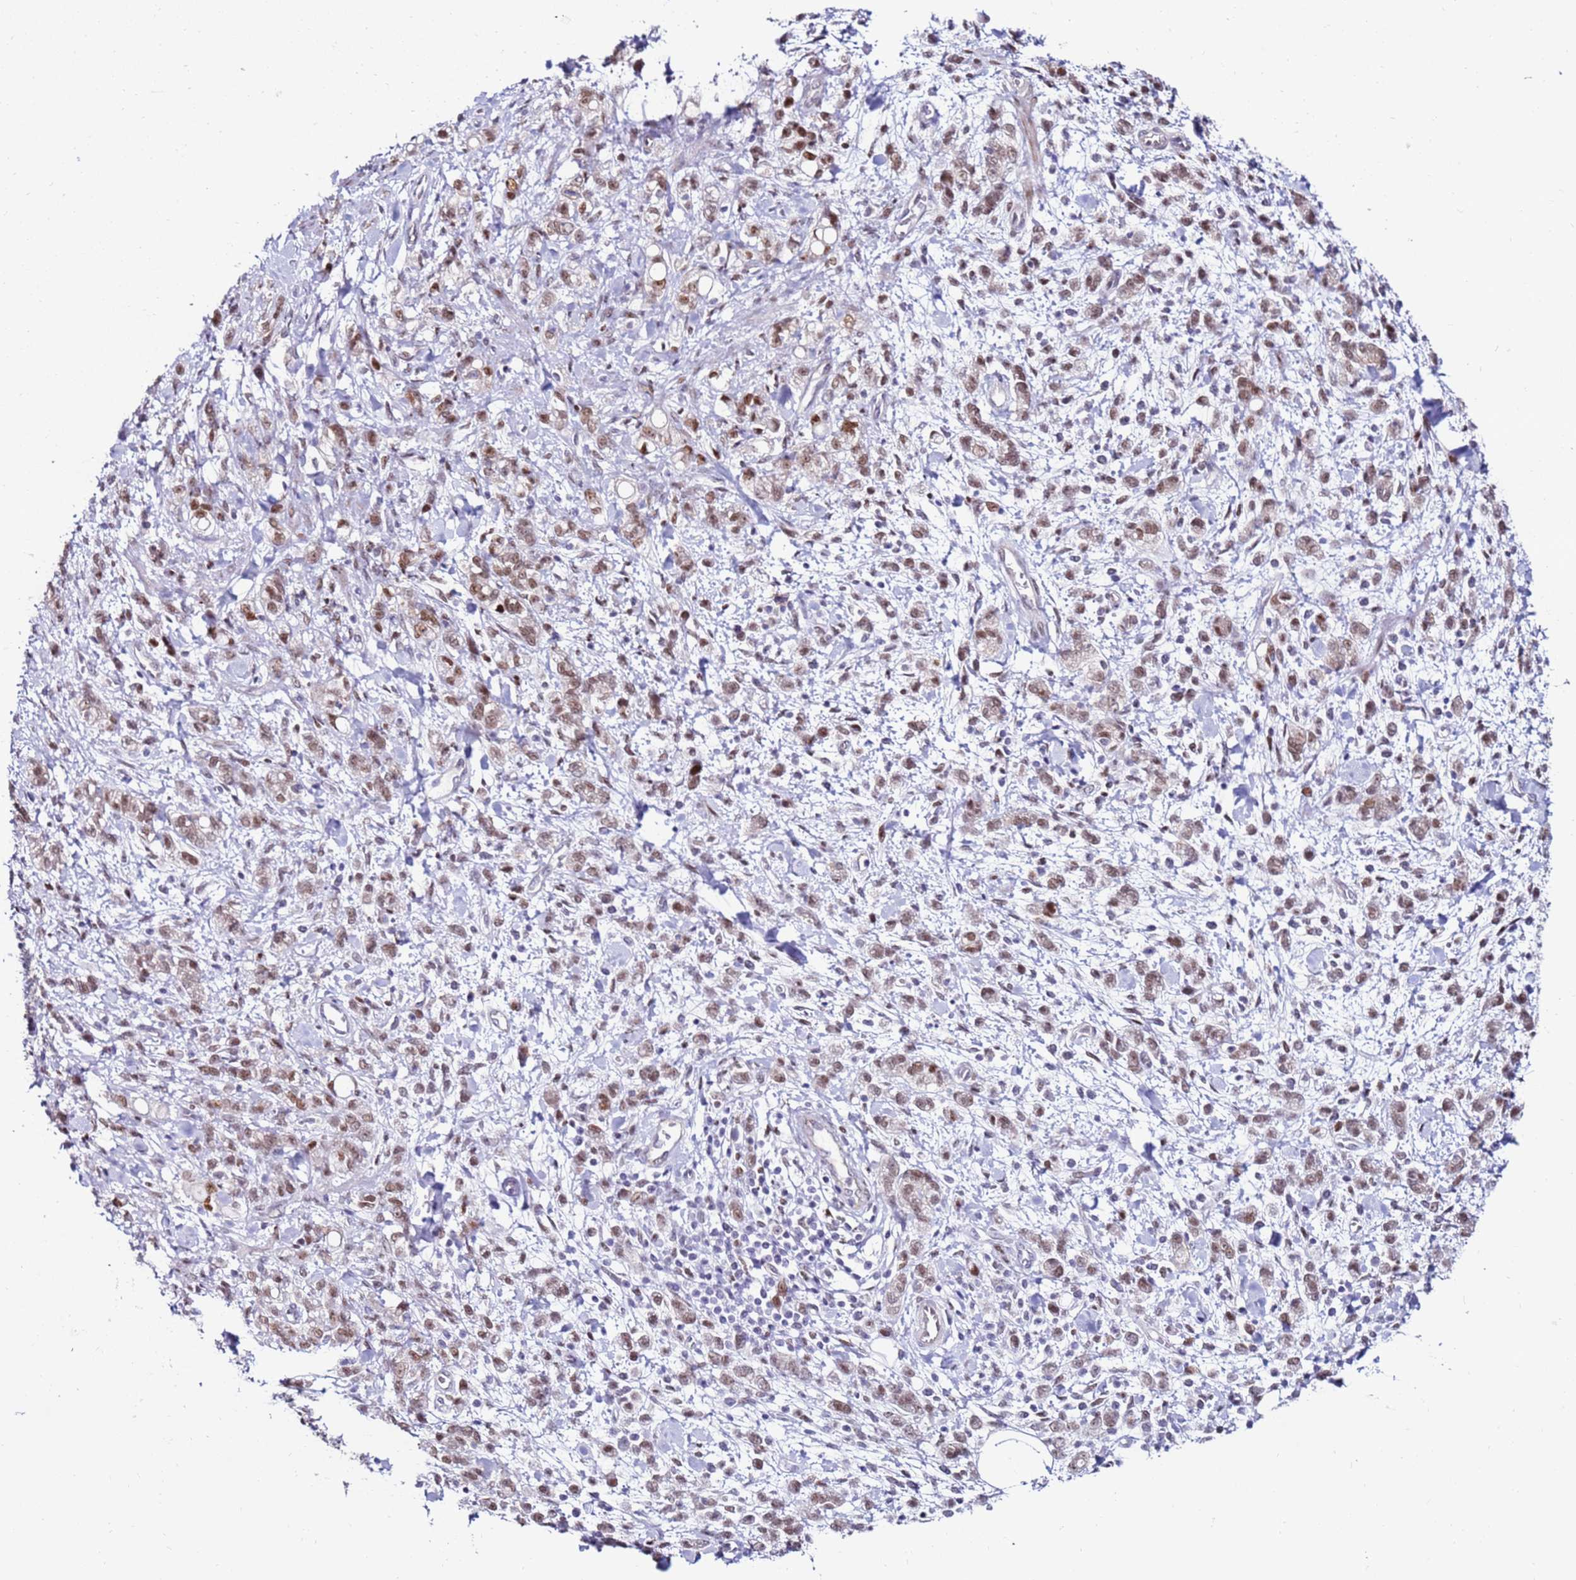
{"staining": {"intensity": "weak", "quantity": ">75%", "location": "nuclear"}, "tissue": "stomach cancer", "cell_type": "Tumor cells", "image_type": "cancer", "snomed": [{"axis": "morphology", "description": "Adenocarcinoma, NOS"}, {"axis": "topography", "description": "Stomach"}], "caption": "Brown immunohistochemical staining in stomach adenocarcinoma exhibits weak nuclear staining in approximately >75% of tumor cells.", "gene": "KPNA4", "patient": {"sex": "male", "age": 77}}